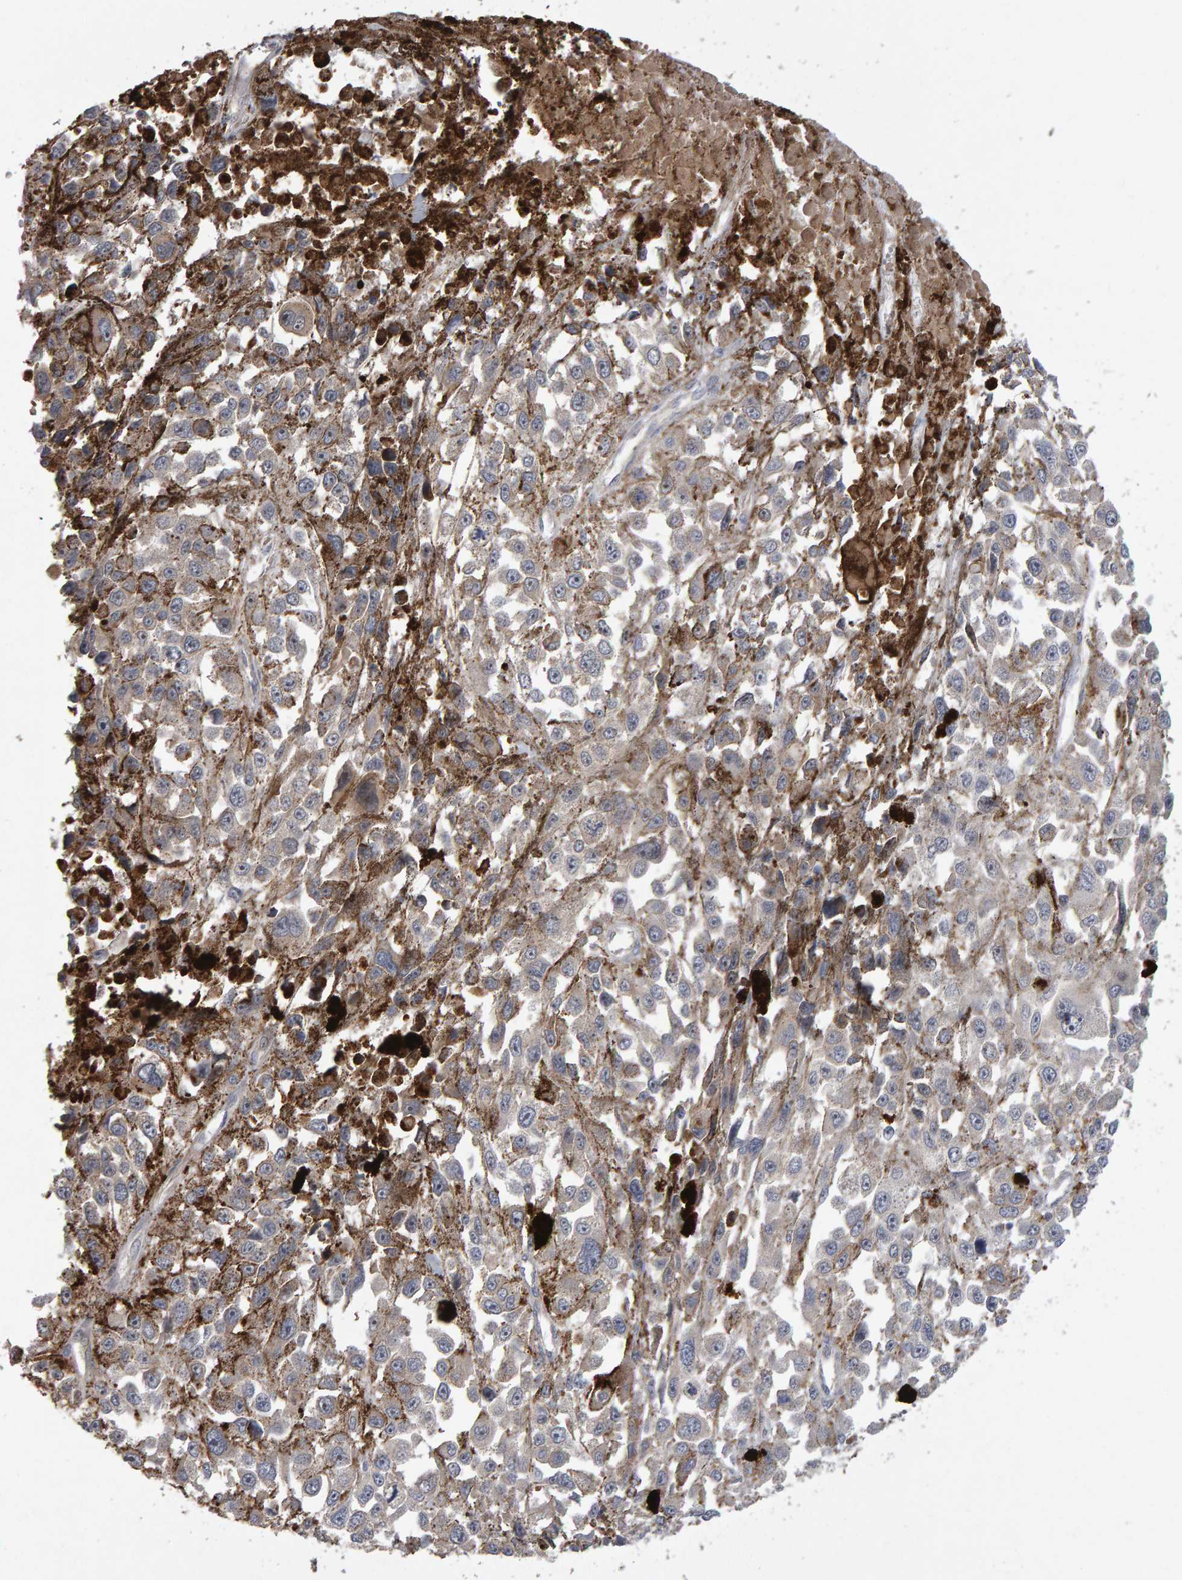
{"staining": {"intensity": "negative", "quantity": "none", "location": "none"}, "tissue": "melanoma", "cell_type": "Tumor cells", "image_type": "cancer", "snomed": [{"axis": "morphology", "description": "Malignant melanoma, Metastatic site"}, {"axis": "topography", "description": "Lymph node"}], "caption": "This is an IHC histopathology image of malignant melanoma (metastatic site). There is no staining in tumor cells.", "gene": "PGS1", "patient": {"sex": "male", "age": 59}}